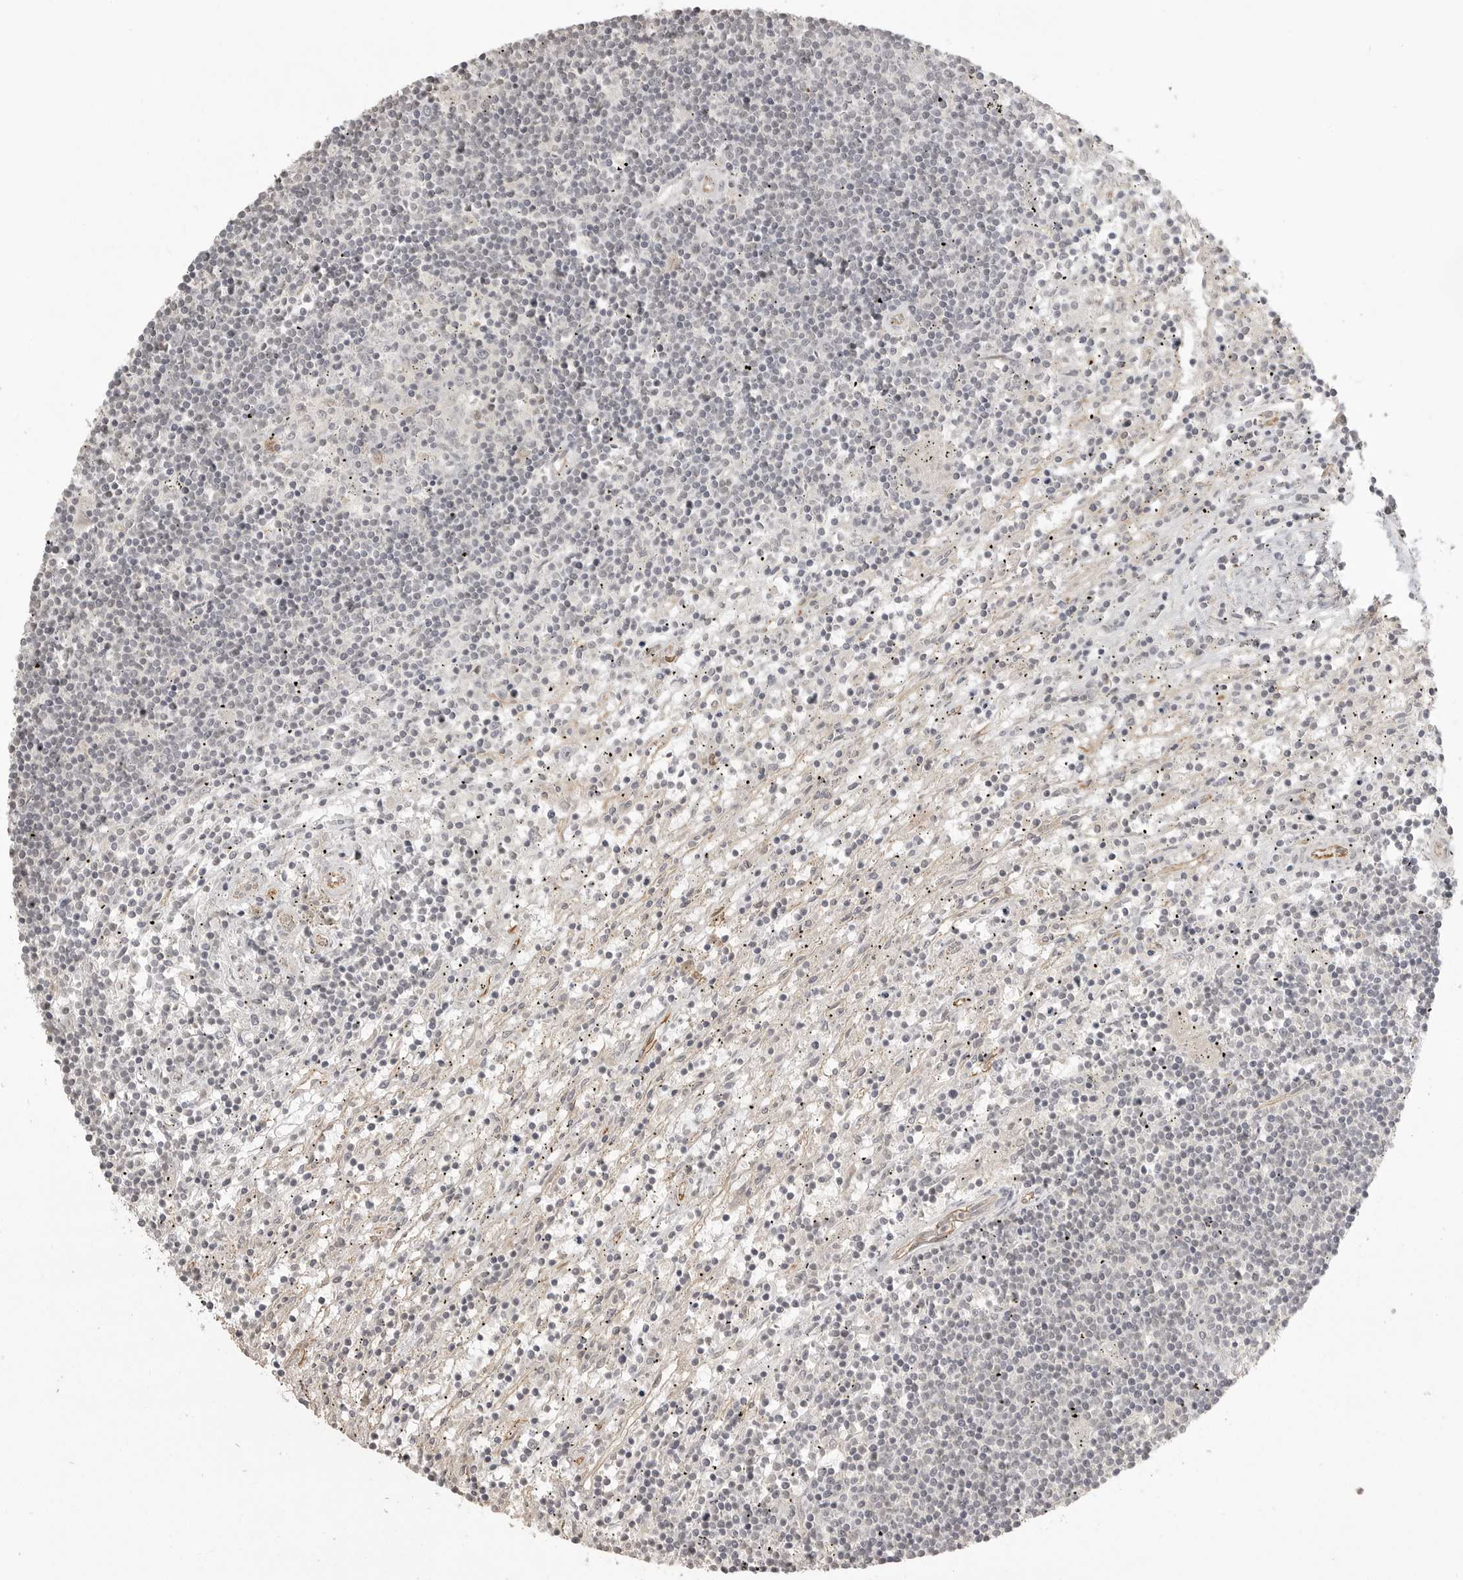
{"staining": {"intensity": "negative", "quantity": "none", "location": "none"}, "tissue": "lymphoma", "cell_type": "Tumor cells", "image_type": "cancer", "snomed": [{"axis": "morphology", "description": "Malignant lymphoma, non-Hodgkin's type, Low grade"}, {"axis": "topography", "description": "Spleen"}], "caption": "The photomicrograph displays no staining of tumor cells in lymphoma.", "gene": "SMG8", "patient": {"sex": "male", "age": 76}}